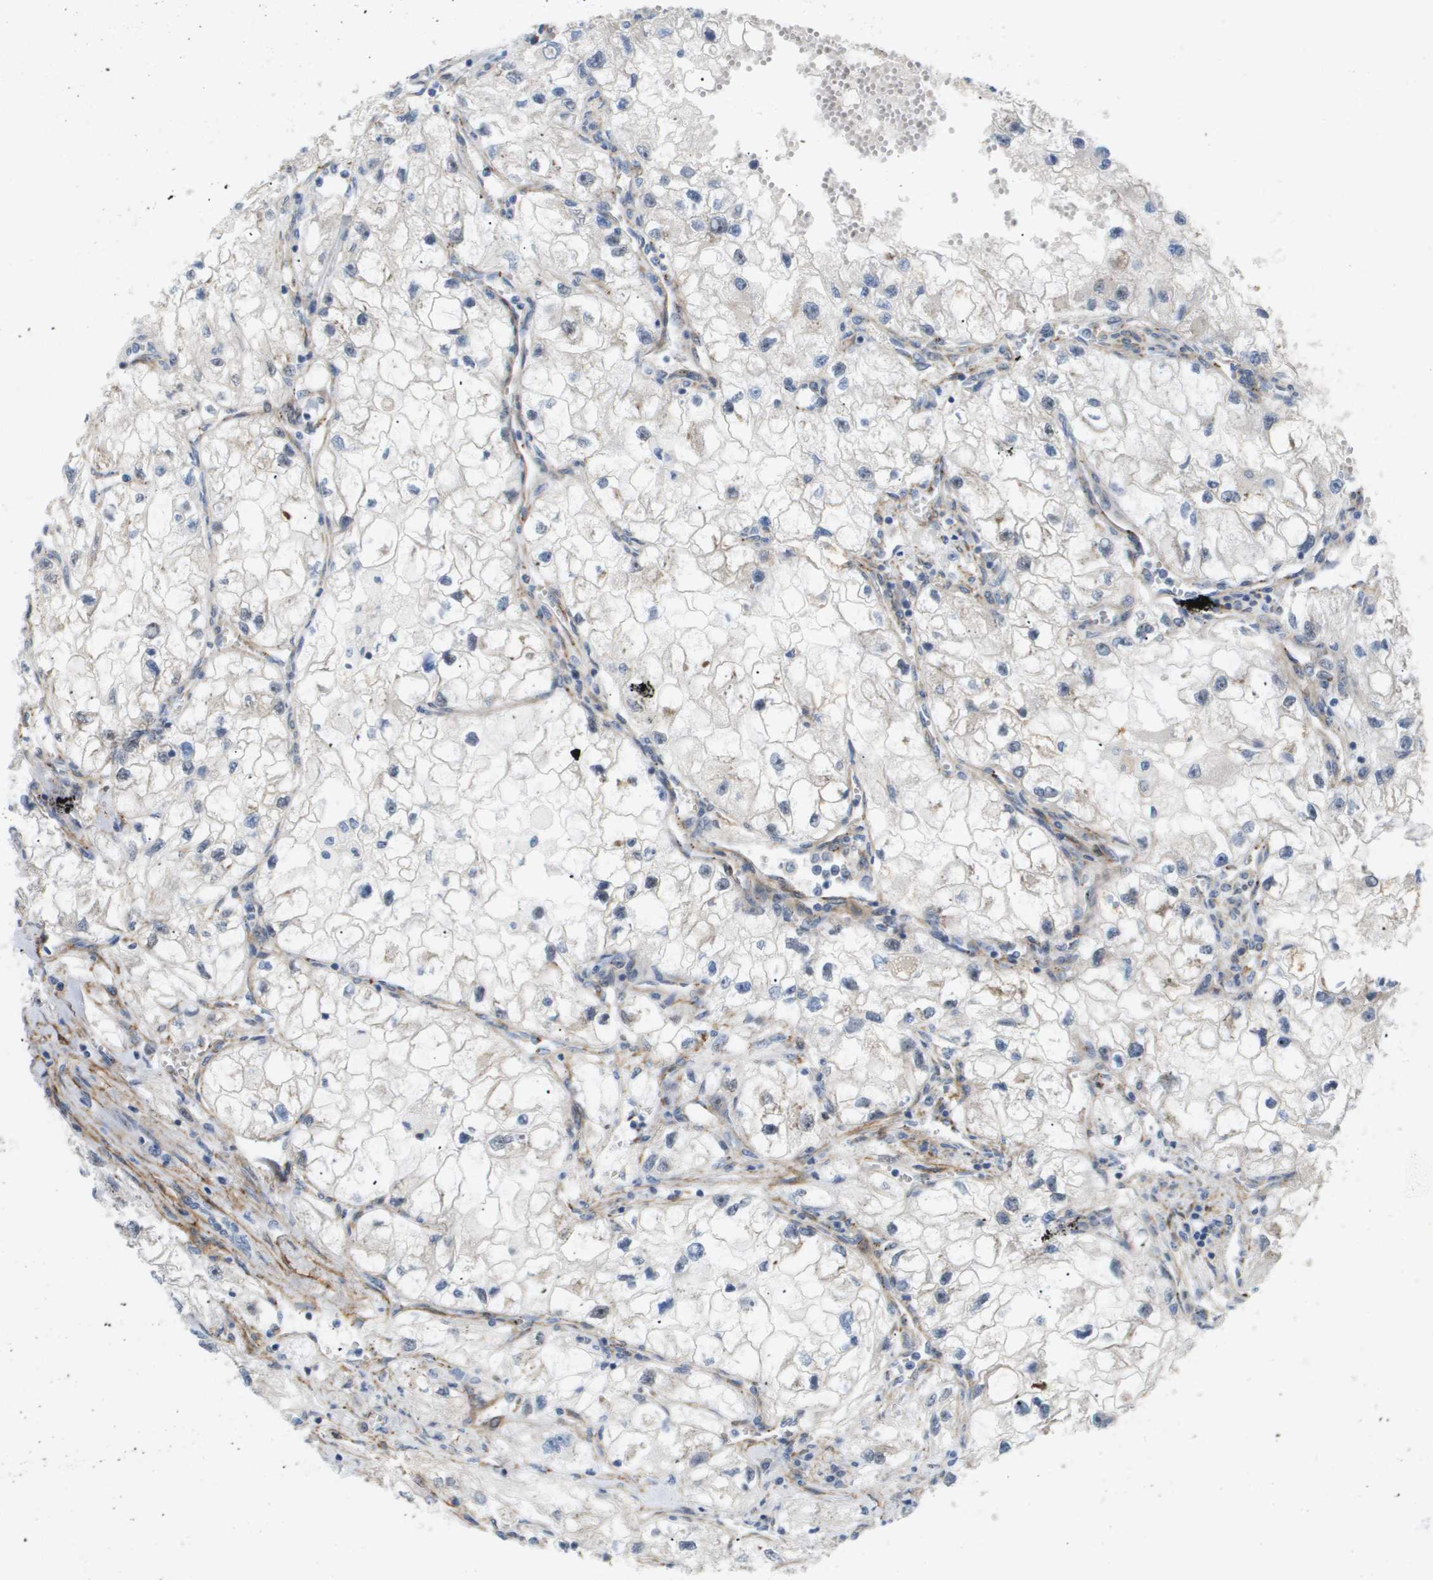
{"staining": {"intensity": "negative", "quantity": "none", "location": "none"}, "tissue": "renal cancer", "cell_type": "Tumor cells", "image_type": "cancer", "snomed": [{"axis": "morphology", "description": "Adenocarcinoma, NOS"}, {"axis": "topography", "description": "Kidney"}], "caption": "Histopathology image shows no protein expression in tumor cells of renal cancer tissue.", "gene": "OTUD5", "patient": {"sex": "female", "age": 70}}